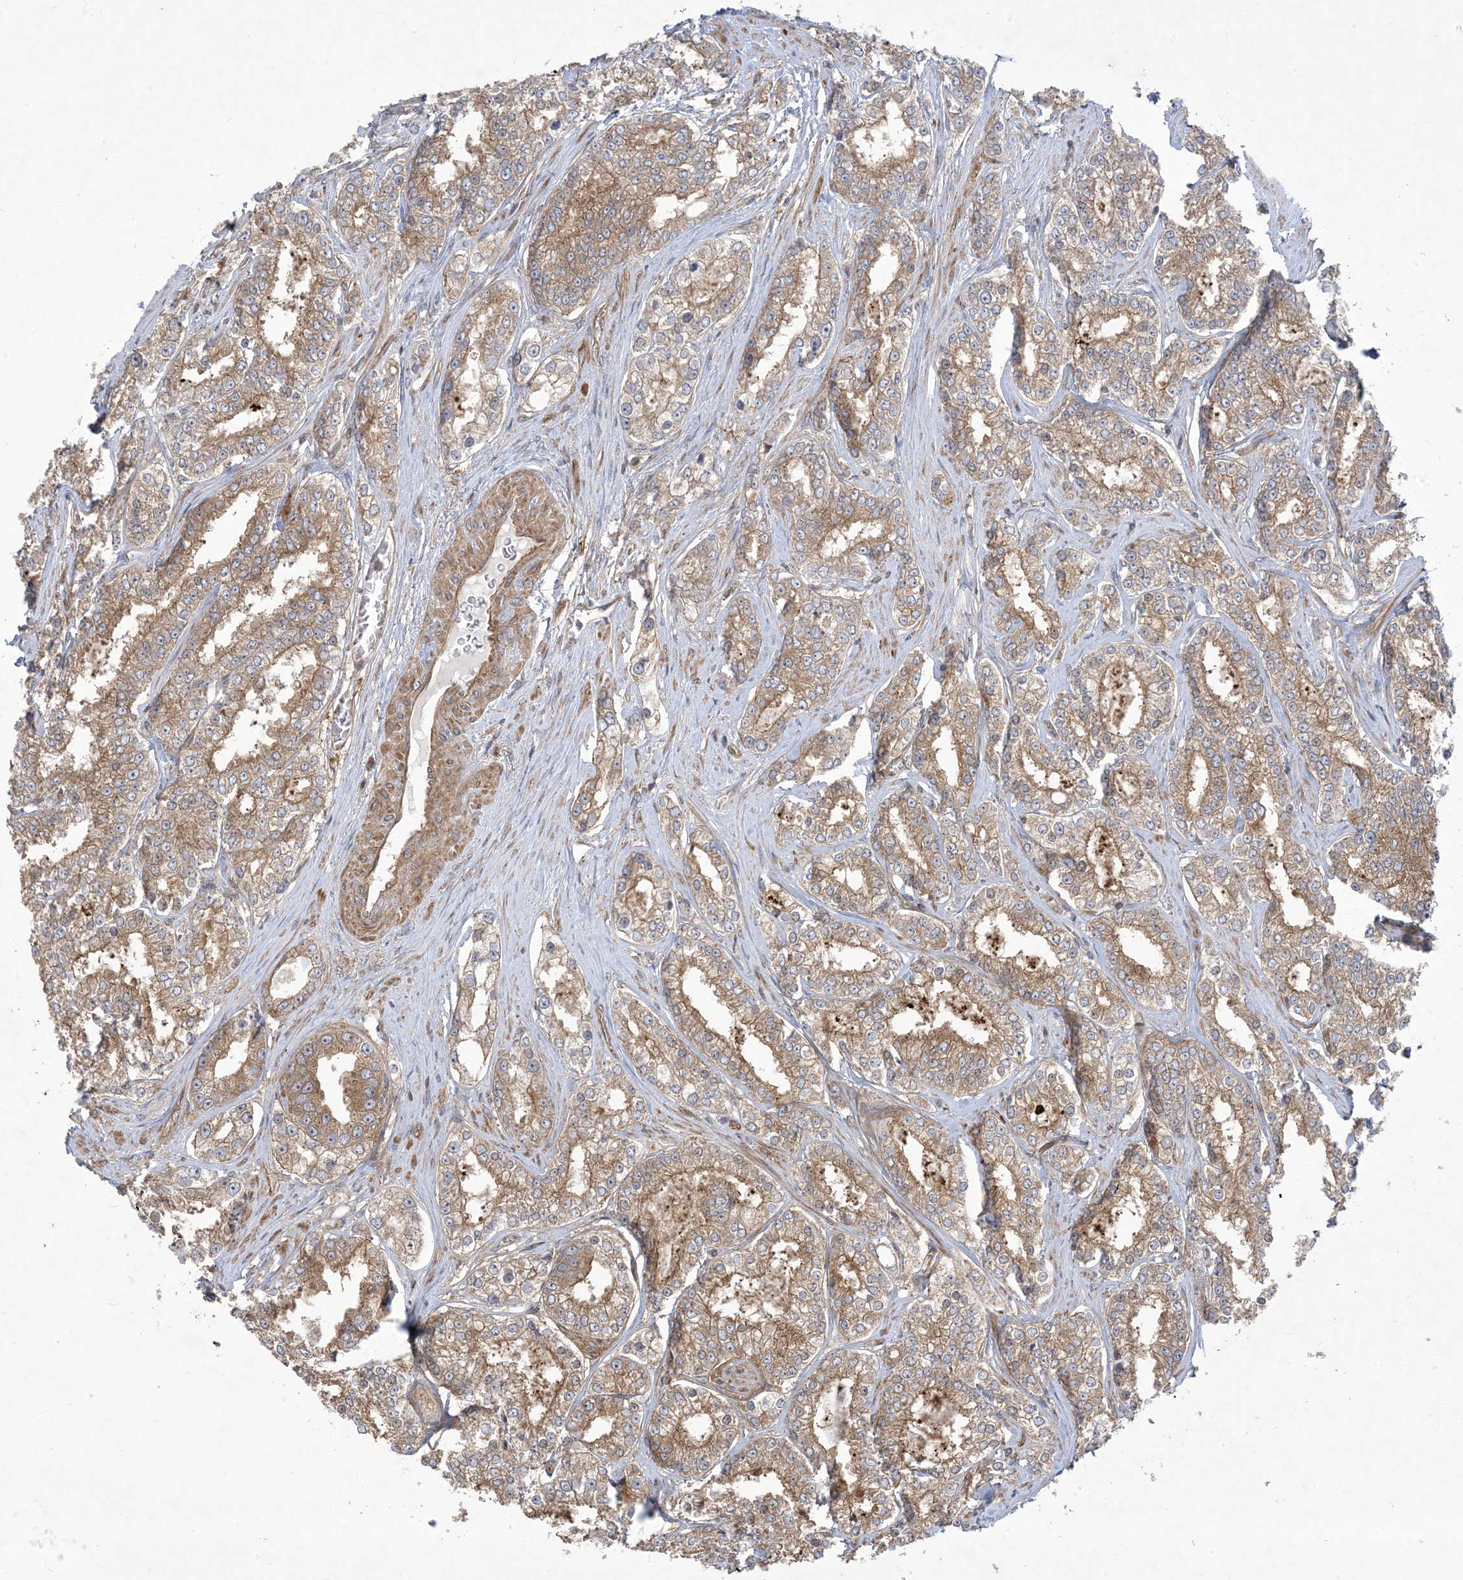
{"staining": {"intensity": "moderate", "quantity": ">75%", "location": "cytoplasmic/membranous"}, "tissue": "prostate cancer", "cell_type": "Tumor cells", "image_type": "cancer", "snomed": [{"axis": "morphology", "description": "Normal tissue, NOS"}, {"axis": "morphology", "description": "Adenocarcinoma, High grade"}, {"axis": "topography", "description": "Prostate"}], "caption": "DAB immunohistochemical staining of prostate cancer displays moderate cytoplasmic/membranous protein staining in approximately >75% of tumor cells. The staining was performed using DAB (3,3'-diaminobenzidine), with brown indicating positive protein expression. Nuclei are stained blue with hematoxylin.", "gene": "SOGA3", "patient": {"sex": "male", "age": 83}}